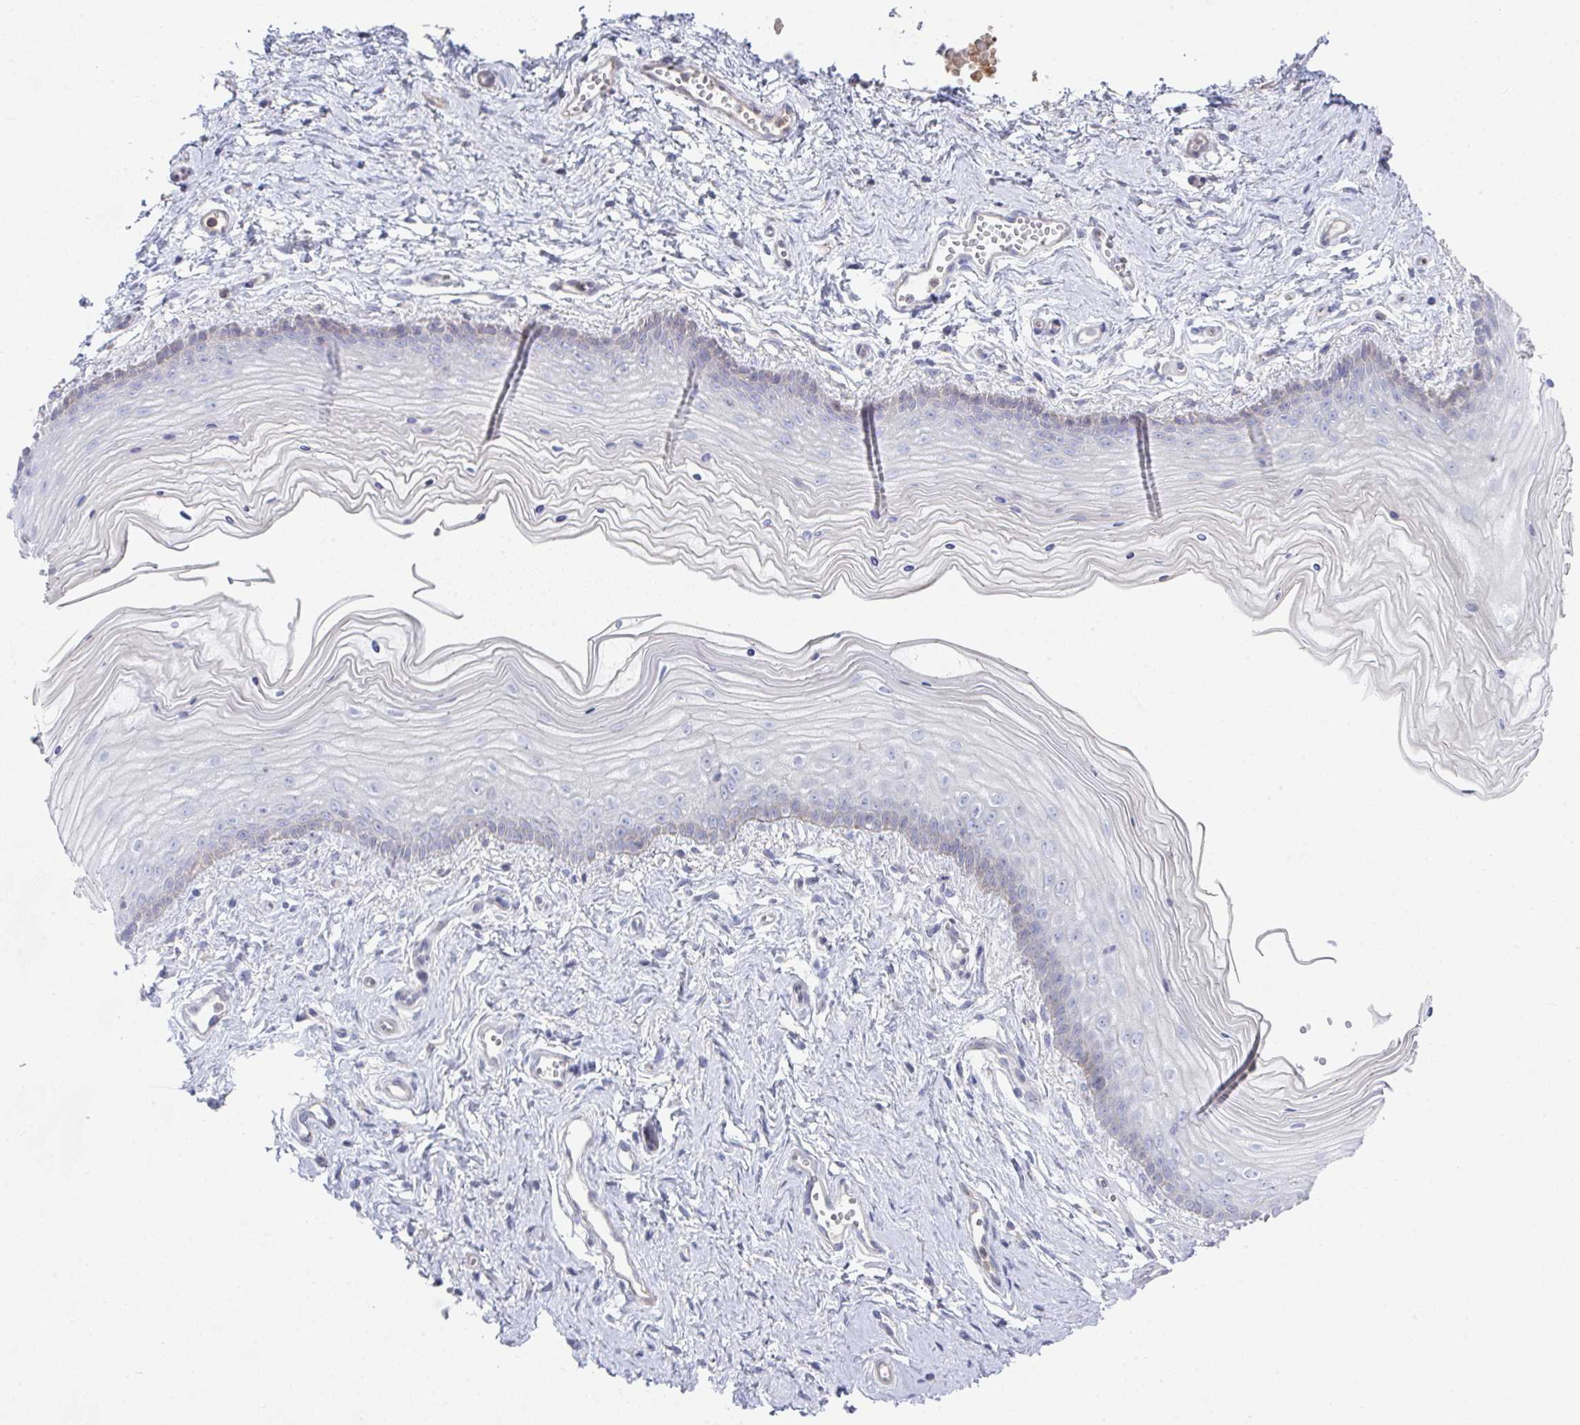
{"staining": {"intensity": "weak", "quantity": "<25%", "location": "cytoplasmic/membranous"}, "tissue": "vagina", "cell_type": "Squamous epithelial cells", "image_type": "normal", "snomed": [{"axis": "morphology", "description": "Normal tissue, NOS"}, {"axis": "topography", "description": "Vagina"}], "caption": "Immunohistochemistry (IHC) image of benign vagina stained for a protein (brown), which exhibits no positivity in squamous epithelial cells.", "gene": "KLHL33", "patient": {"sex": "female", "age": 38}}